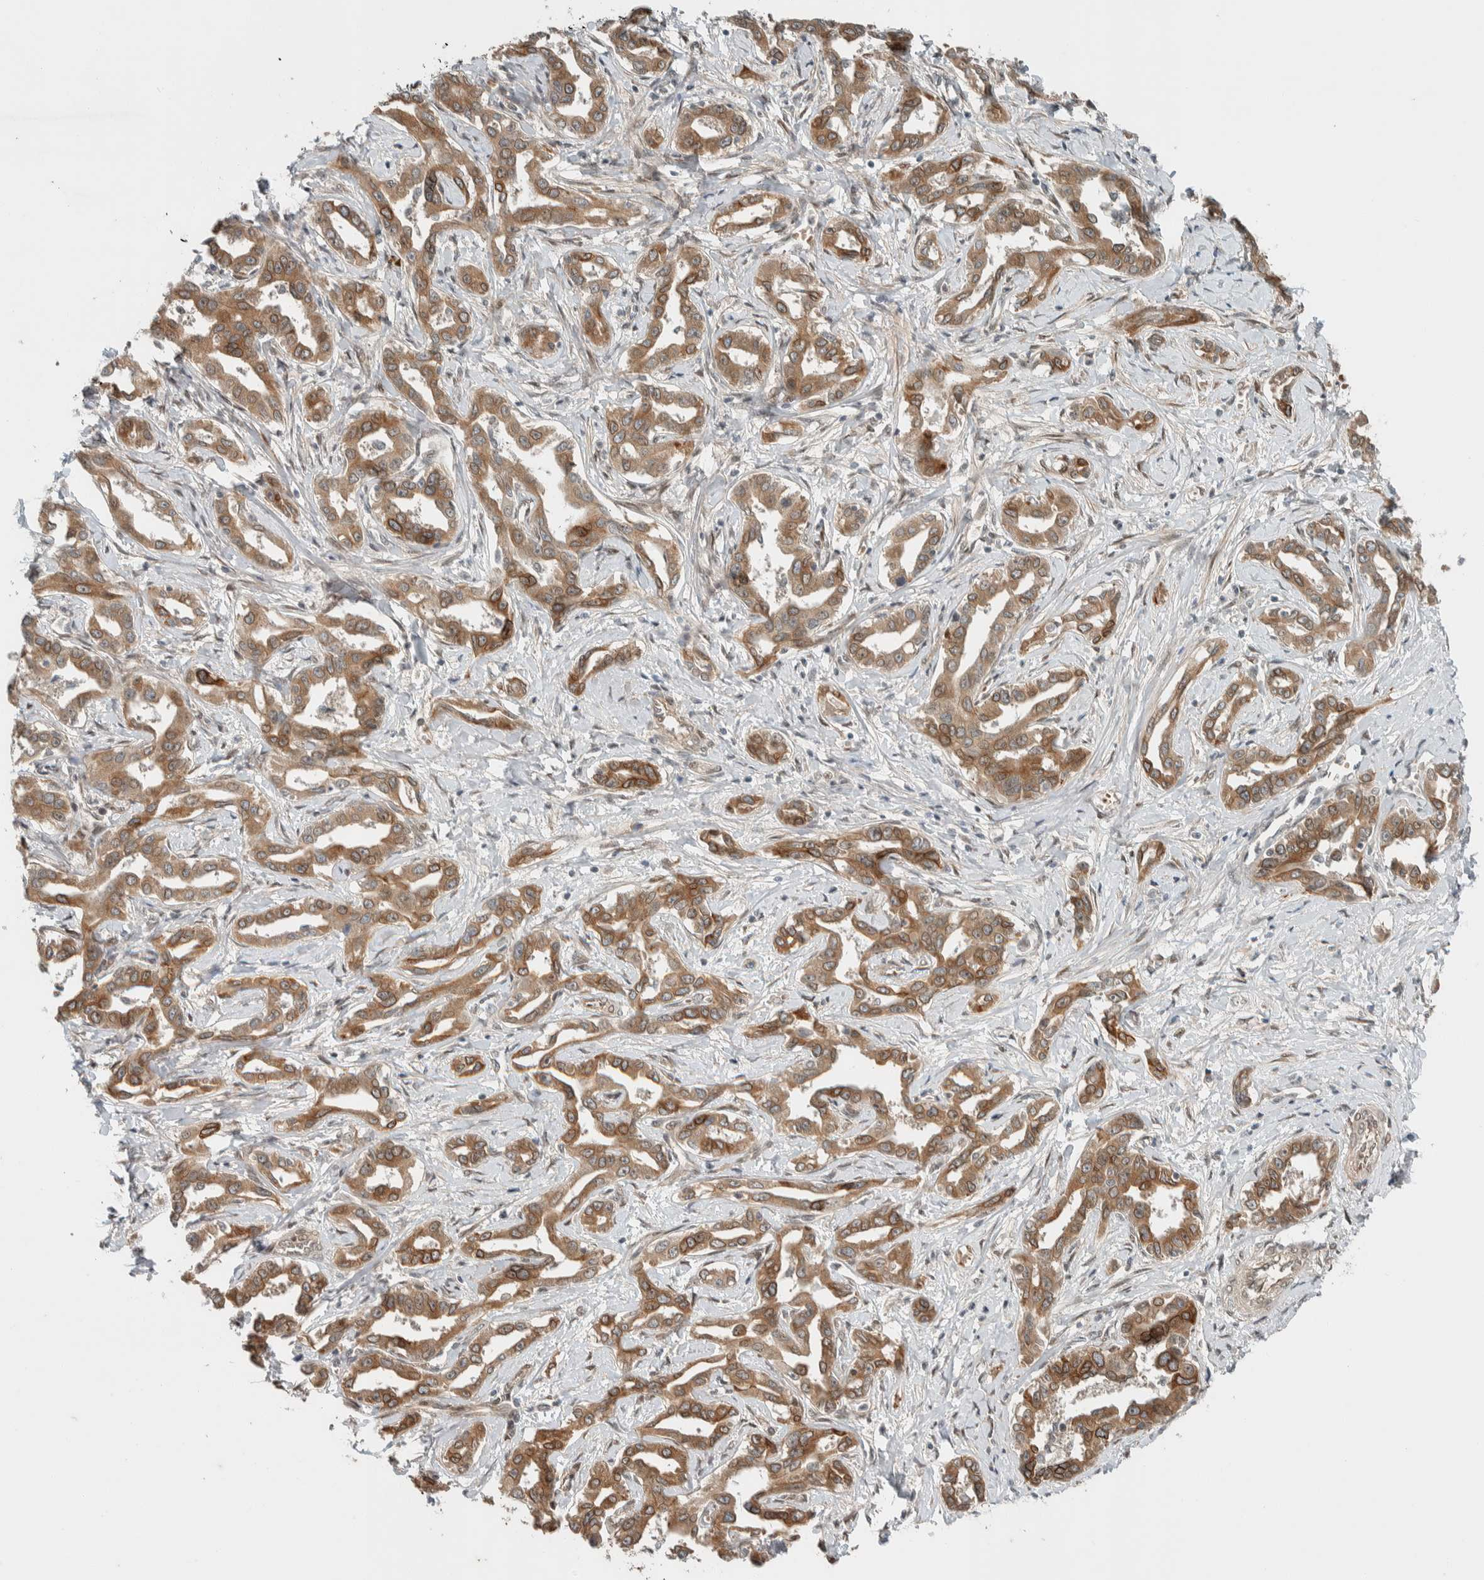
{"staining": {"intensity": "moderate", "quantity": ">75%", "location": "cytoplasmic/membranous"}, "tissue": "liver cancer", "cell_type": "Tumor cells", "image_type": "cancer", "snomed": [{"axis": "morphology", "description": "Cholangiocarcinoma"}, {"axis": "topography", "description": "Liver"}], "caption": "Liver cancer stained for a protein demonstrates moderate cytoplasmic/membranous positivity in tumor cells. The protein of interest is shown in brown color, while the nuclei are stained blue.", "gene": "STXBP4", "patient": {"sex": "male", "age": 59}}